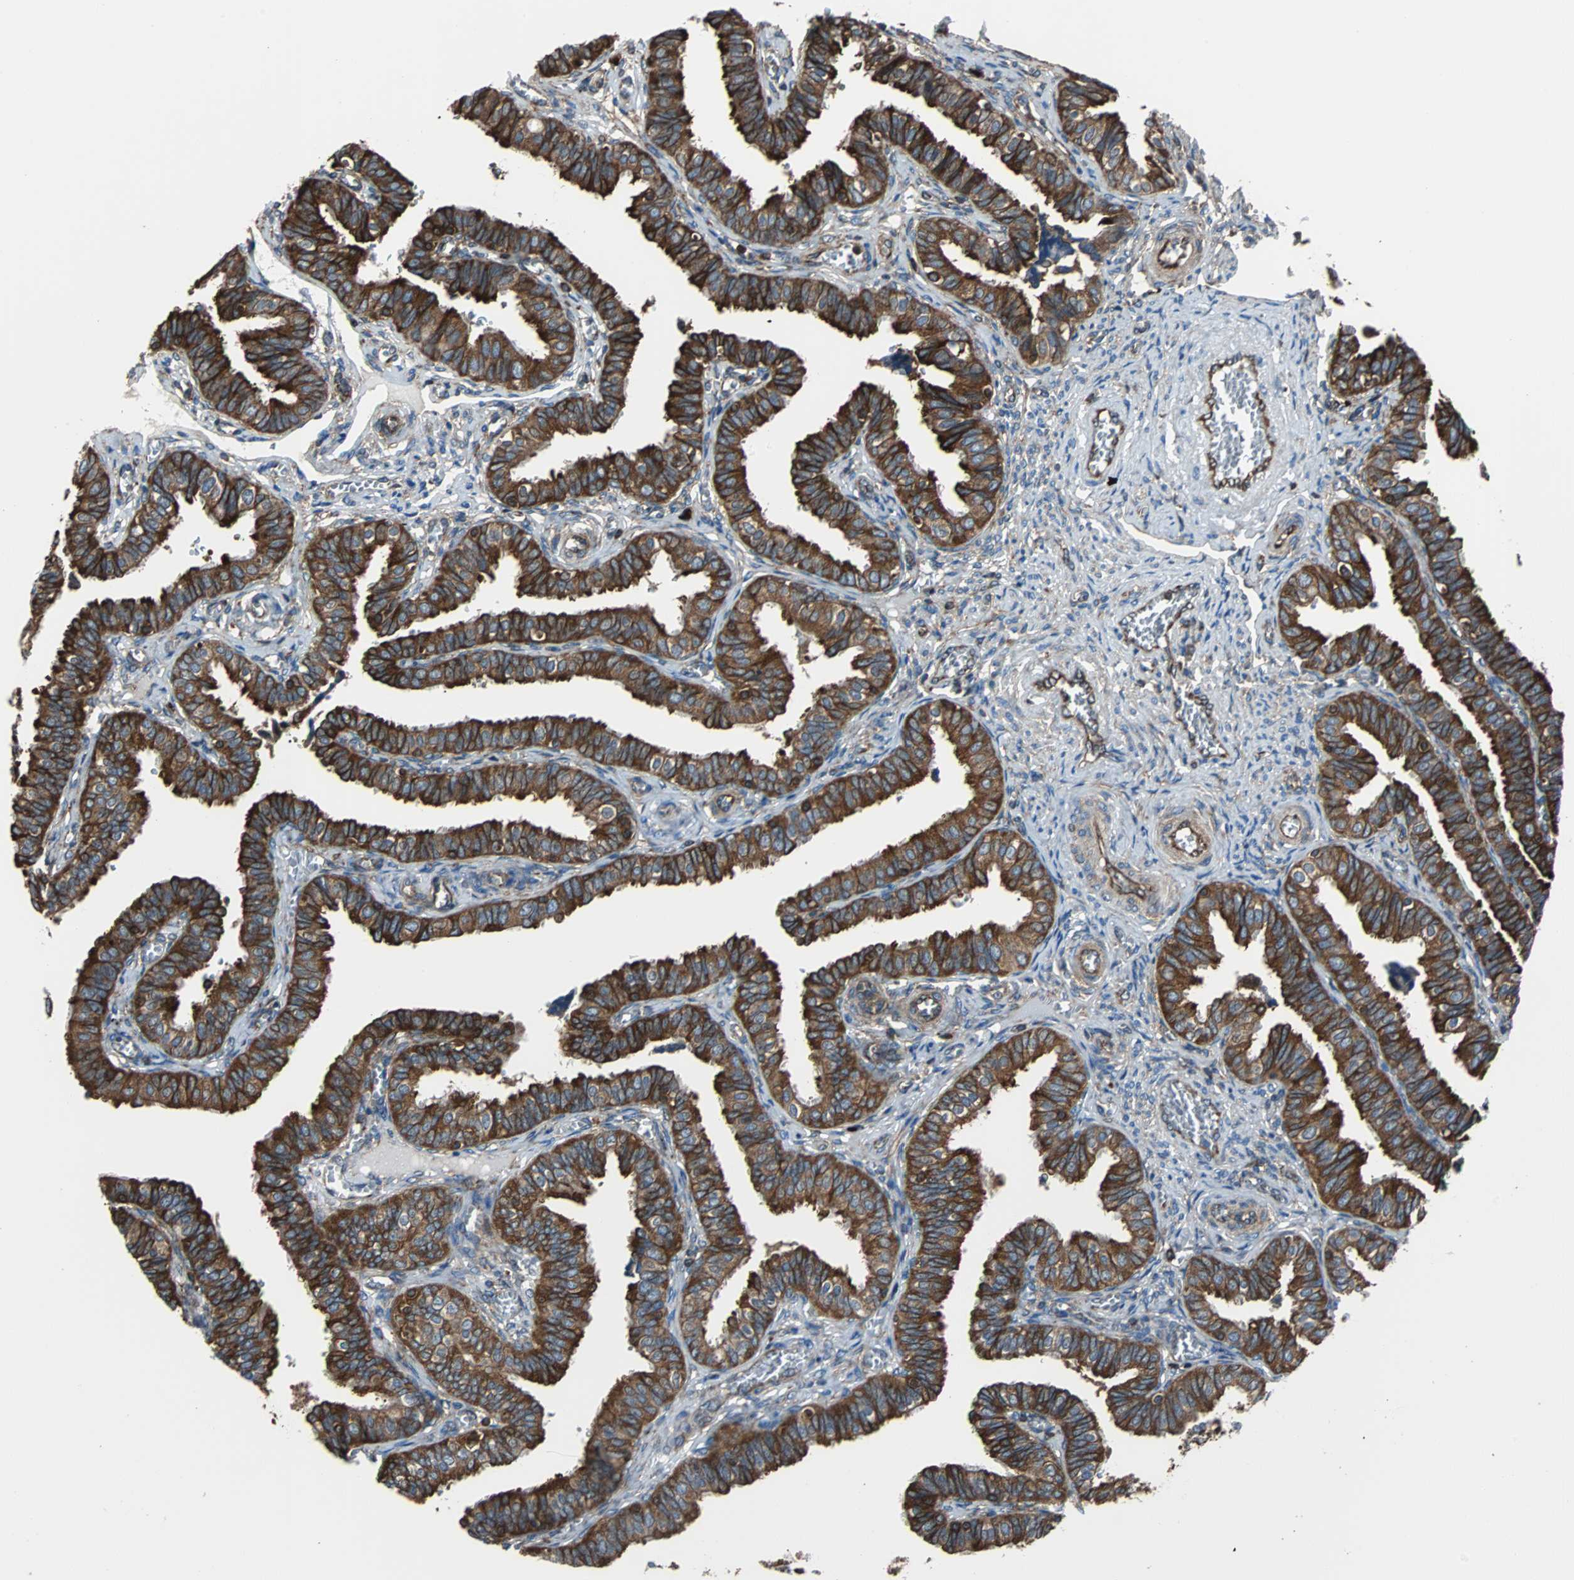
{"staining": {"intensity": "strong", "quantity": ">75%", "location": "cytoplasmic/membranous"}, "tissue": "fallopian tube", "cell_type": "Glandular cells", "image_type": "normal", "snomed": [{"axis": "morphology", "description": "Normal tissue, NOS"}, {"axis": "topography", "description": "Fallopian tube"}], "caption": "An immunohistochemistry histopathology image of benign tissue is shown. Protein staining in brown shows strong cytoplasmic/membranous positivity in fallopian tube within glandular cells.", "gene": "RELA", "patient": {"sex": "female", "age": 46}}